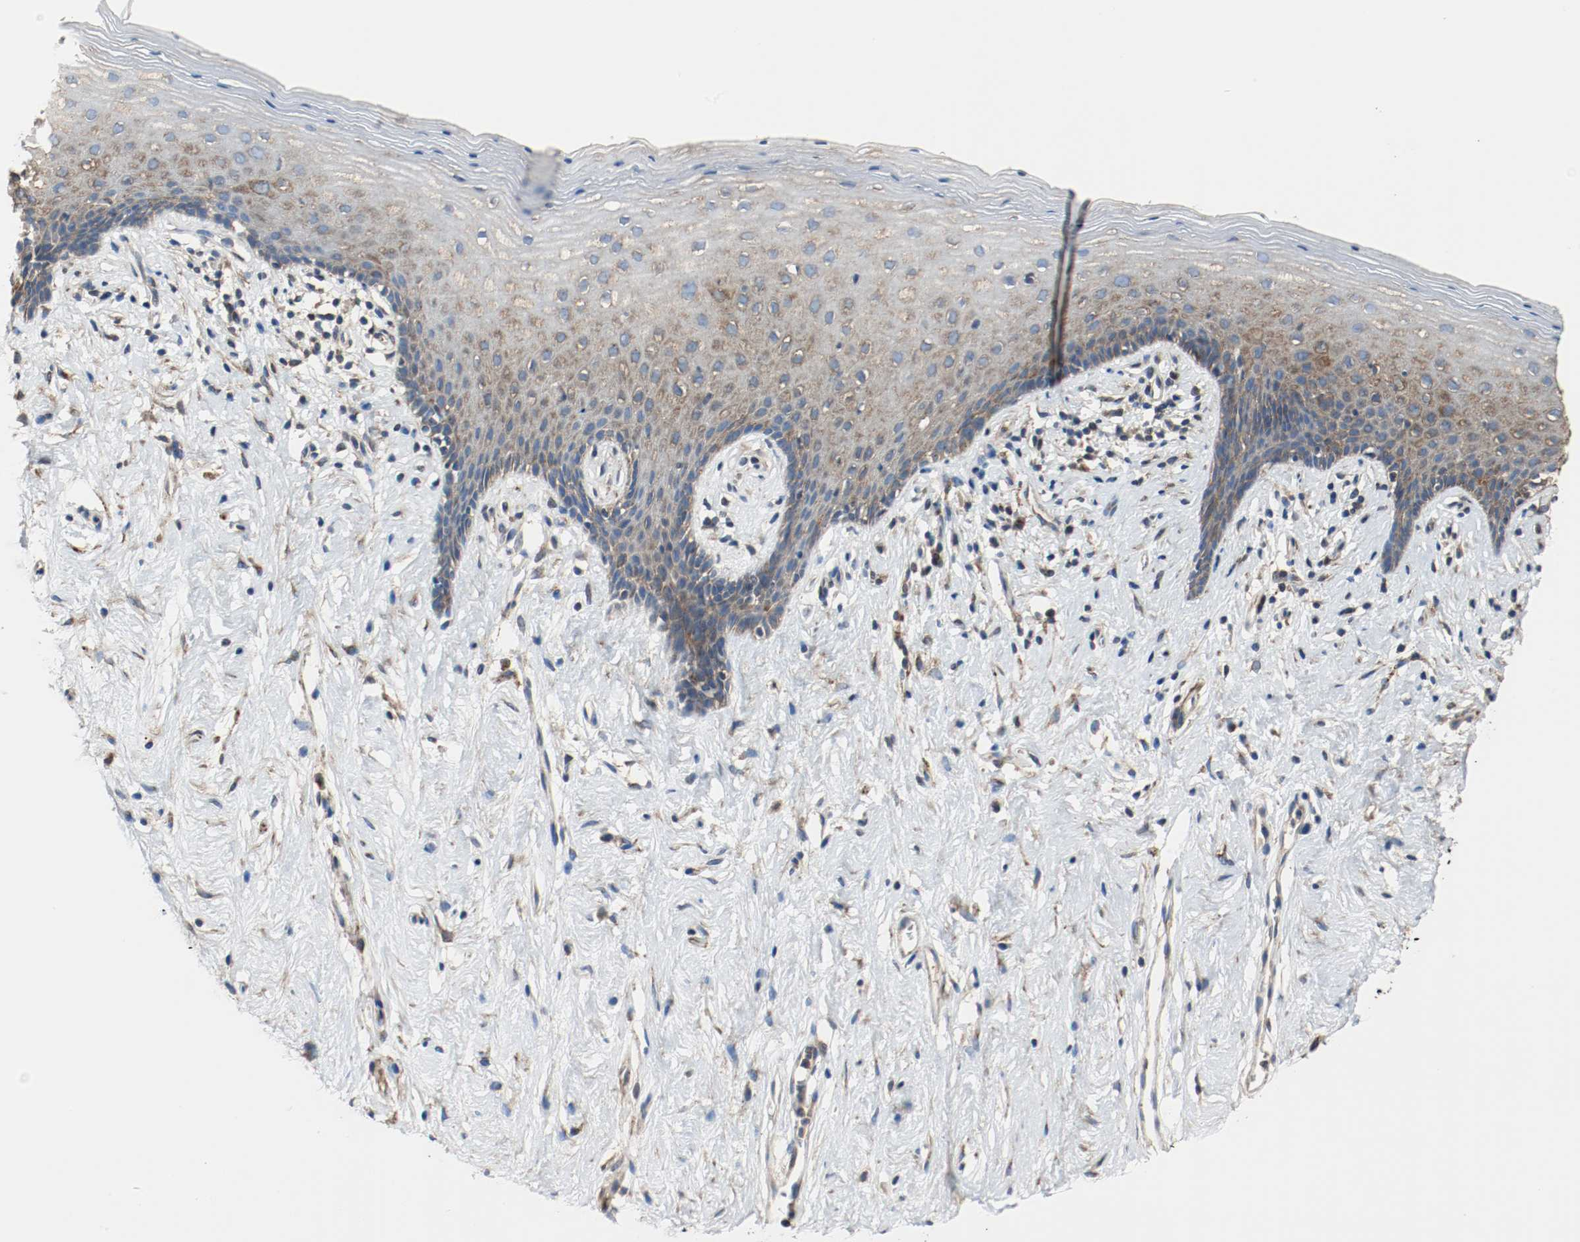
{"staining": {"intensity": "moderate", "quantity": "25%-75%", "location": "cytoplasmic/membranous"}, "tissue": "vagina", "cell_type": "Squamous epithelial cells", "image_type": "normal", "snomed": [{"axis": "morphology", "description": "Normal tissue, NOS"}, {"axis": "topography", "description": "Vagina"}], "caption": "A brown stain labels moderate cytoplasmic/membranous positivity of a protein in squamous epithelial cells of normal human vagina. (Brightfield microscopy of DAB IHC at high magnification).", "gene": "TUBA3D", "patient": {"sex": "female", "age": 44}}